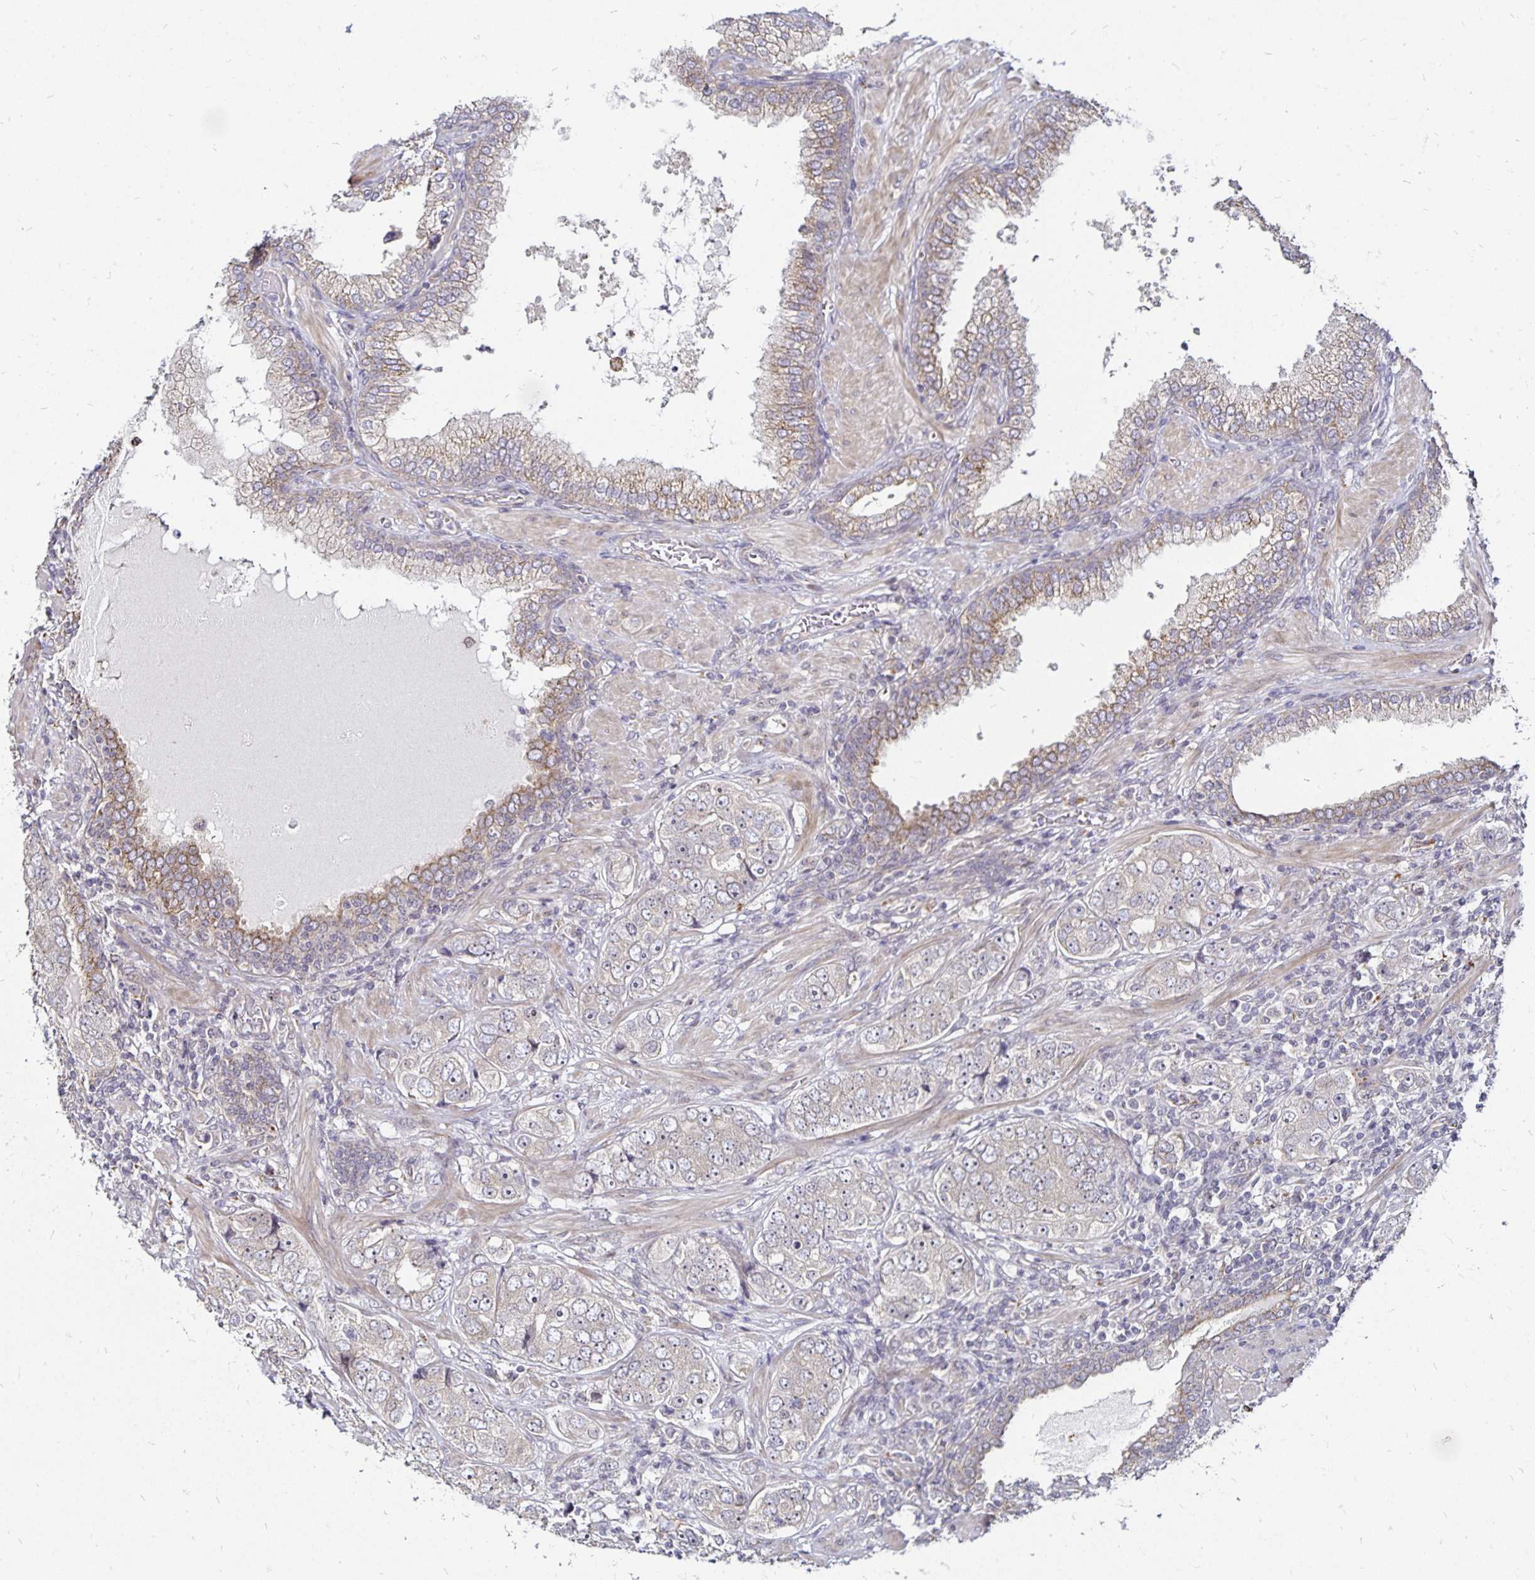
{"staining": {"intensity": "negative", "quantity": "none", "location": "none"}, "tissue": "prostate cancer", "cell_type": "Tumor cells", "image_type": "cancer", "snomed": [{"axis": "morphology", "description": "Adenocarcinoma, High grade"}, {"axis": "topography", "description": "Prostate"}], "caption": "The IHC micrograph has no significant expression in tumor cells of prostate adenocarcinoma (high-grade) tissue.", "gene": "CYP27A1", "patient": {"sex": "male", "age": 60}}